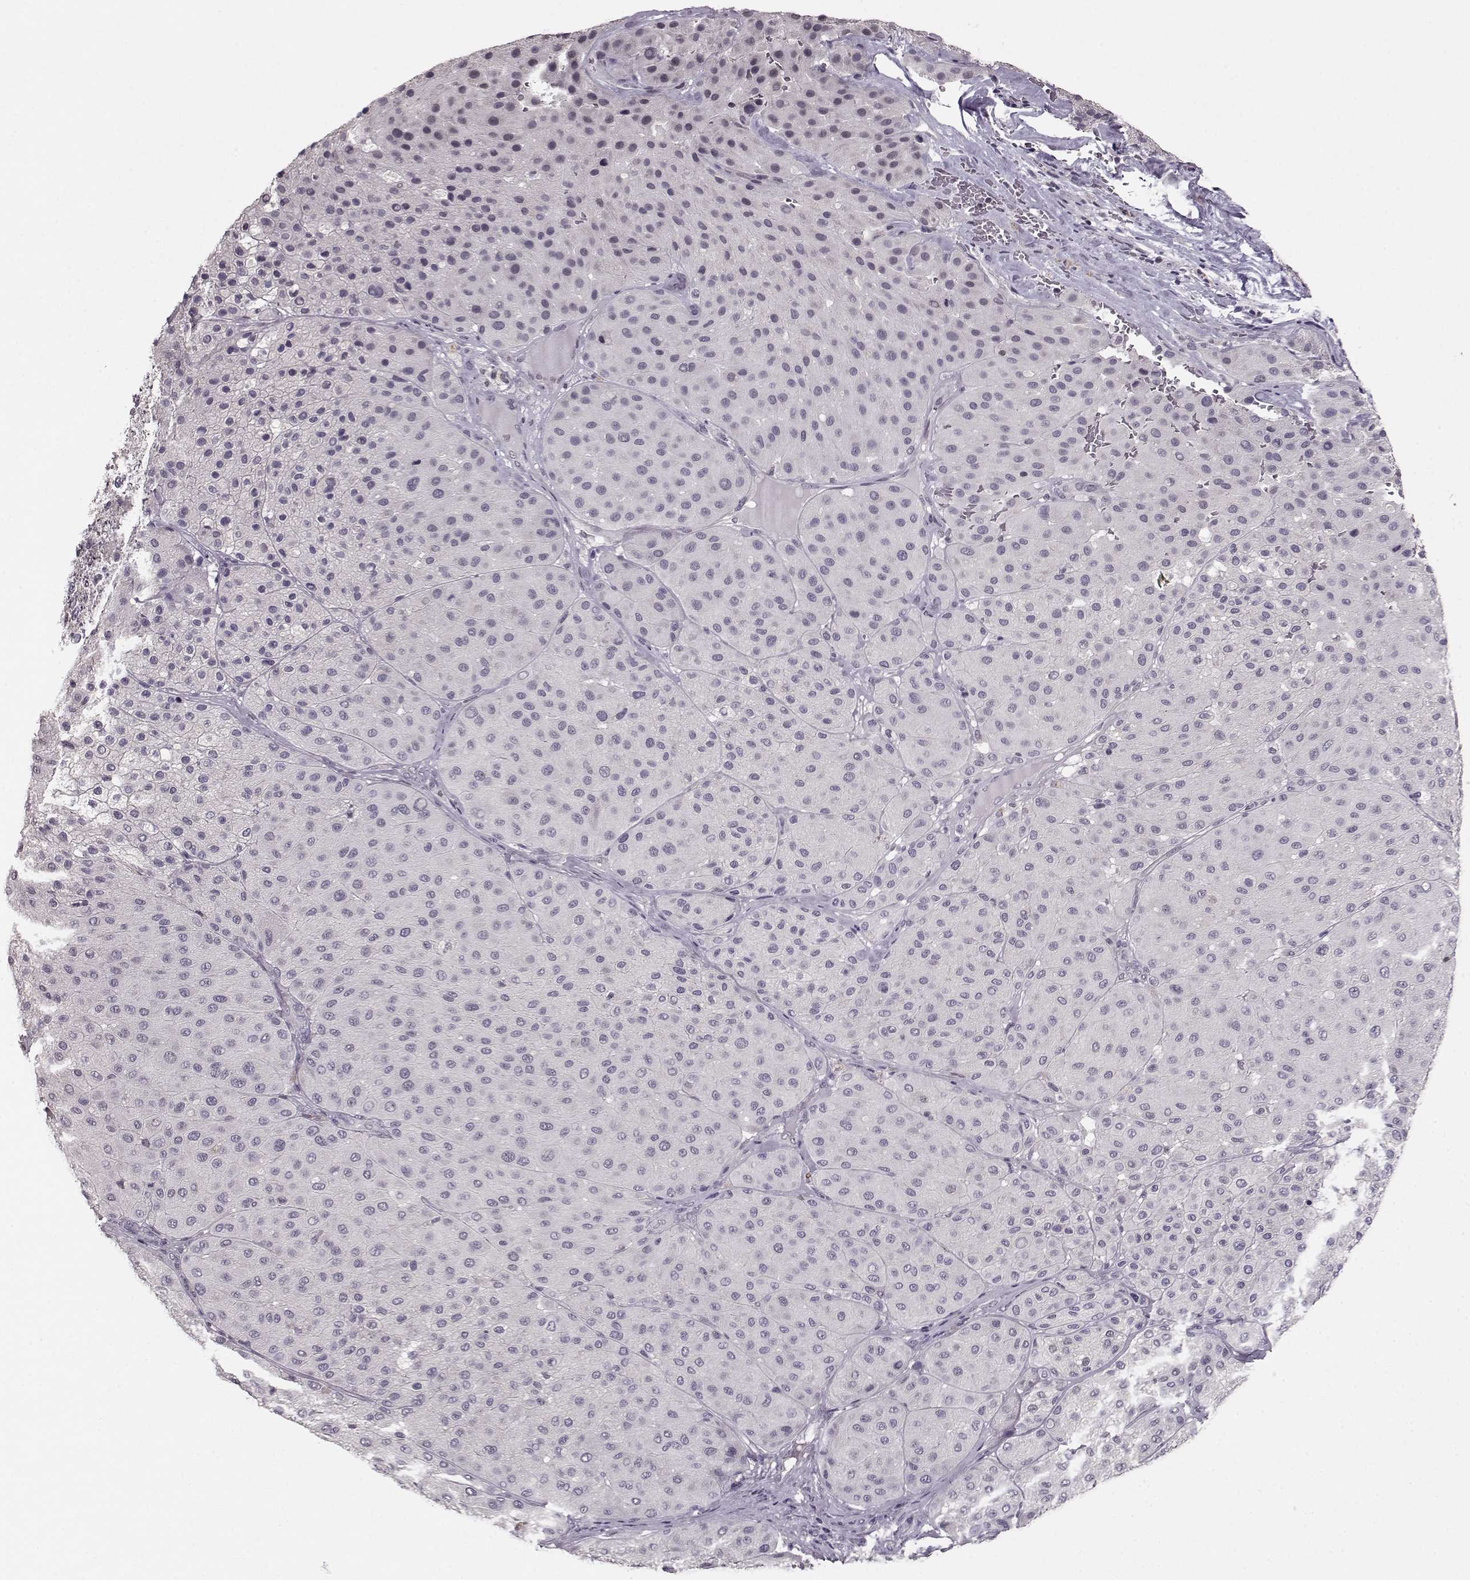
{"staining": {"intensity": "negative", "quantity": "none", "location": "none"}, "tissue": "melanoma", "cell_type": "Tumor cells", "image_type": "cancer", "snomed": [{"axis": "morphology", "description": "Malignant melanoma, Metastatic site"}, {"axis": "topography", "description": "Smooth muscle"}], "caption": "Immunohistochemical staining of human malignant melanoma (metastatic site) exhibits no significant positivity in tumor cells.", "gene": "RP1L1", "patient": {"sex": "male", "age": 41}}